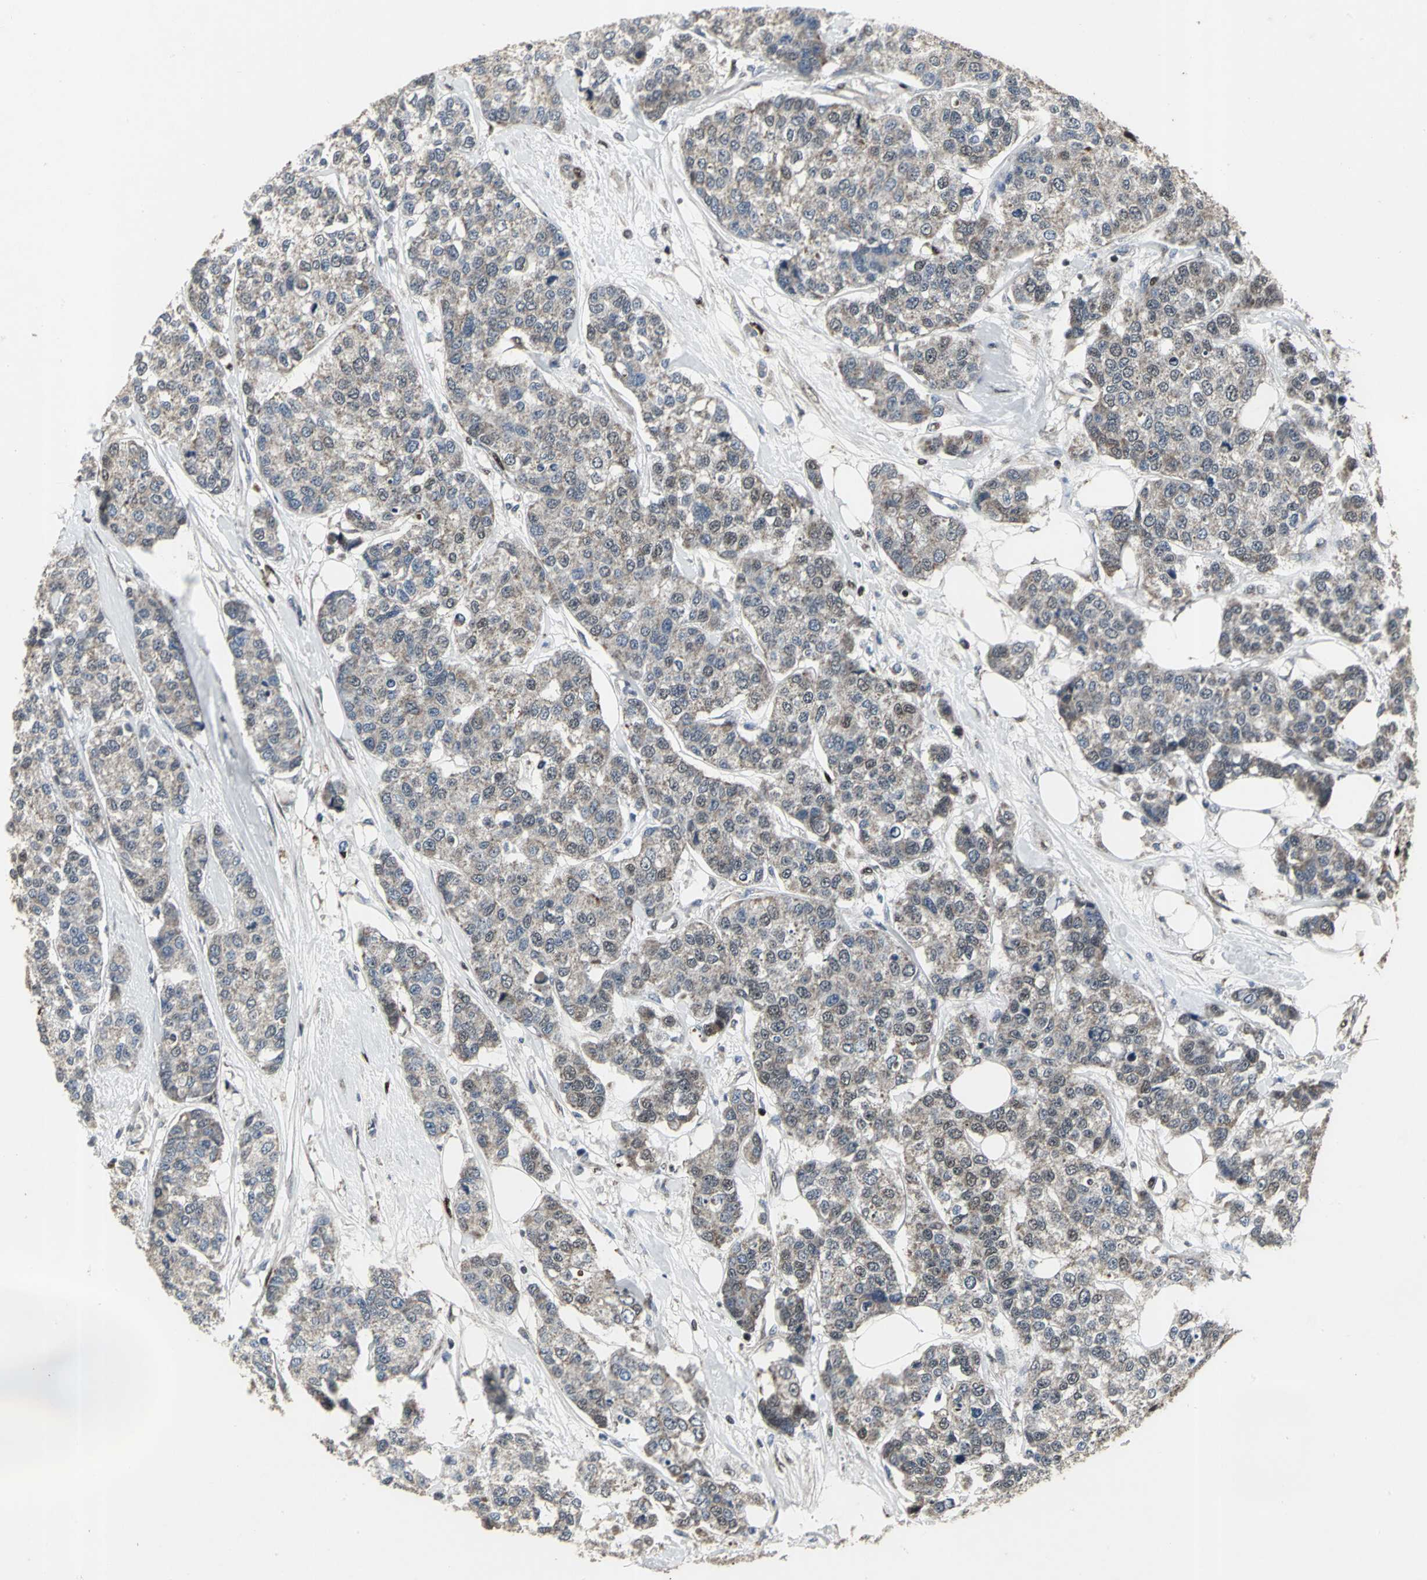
{"staining": {"intensity": "weak", "quantity": "25%-75%", "location": "cytoplasmic/membranous"}, "tissue": "breast cancer", "cell_type": "Tumor cells", "image_type": "cancer", "snomed": [{"axis": "morphology", "description": "Duct carcinoma"}, {"axis": "topography", "description": "Breast"}], "caption": "Human intraductal carcinoma (breast) stained with a protein marker demonstrates weak staining in tumor cells.", "gene": "SRF", "patient": {"sex": "female", "age": 51}}